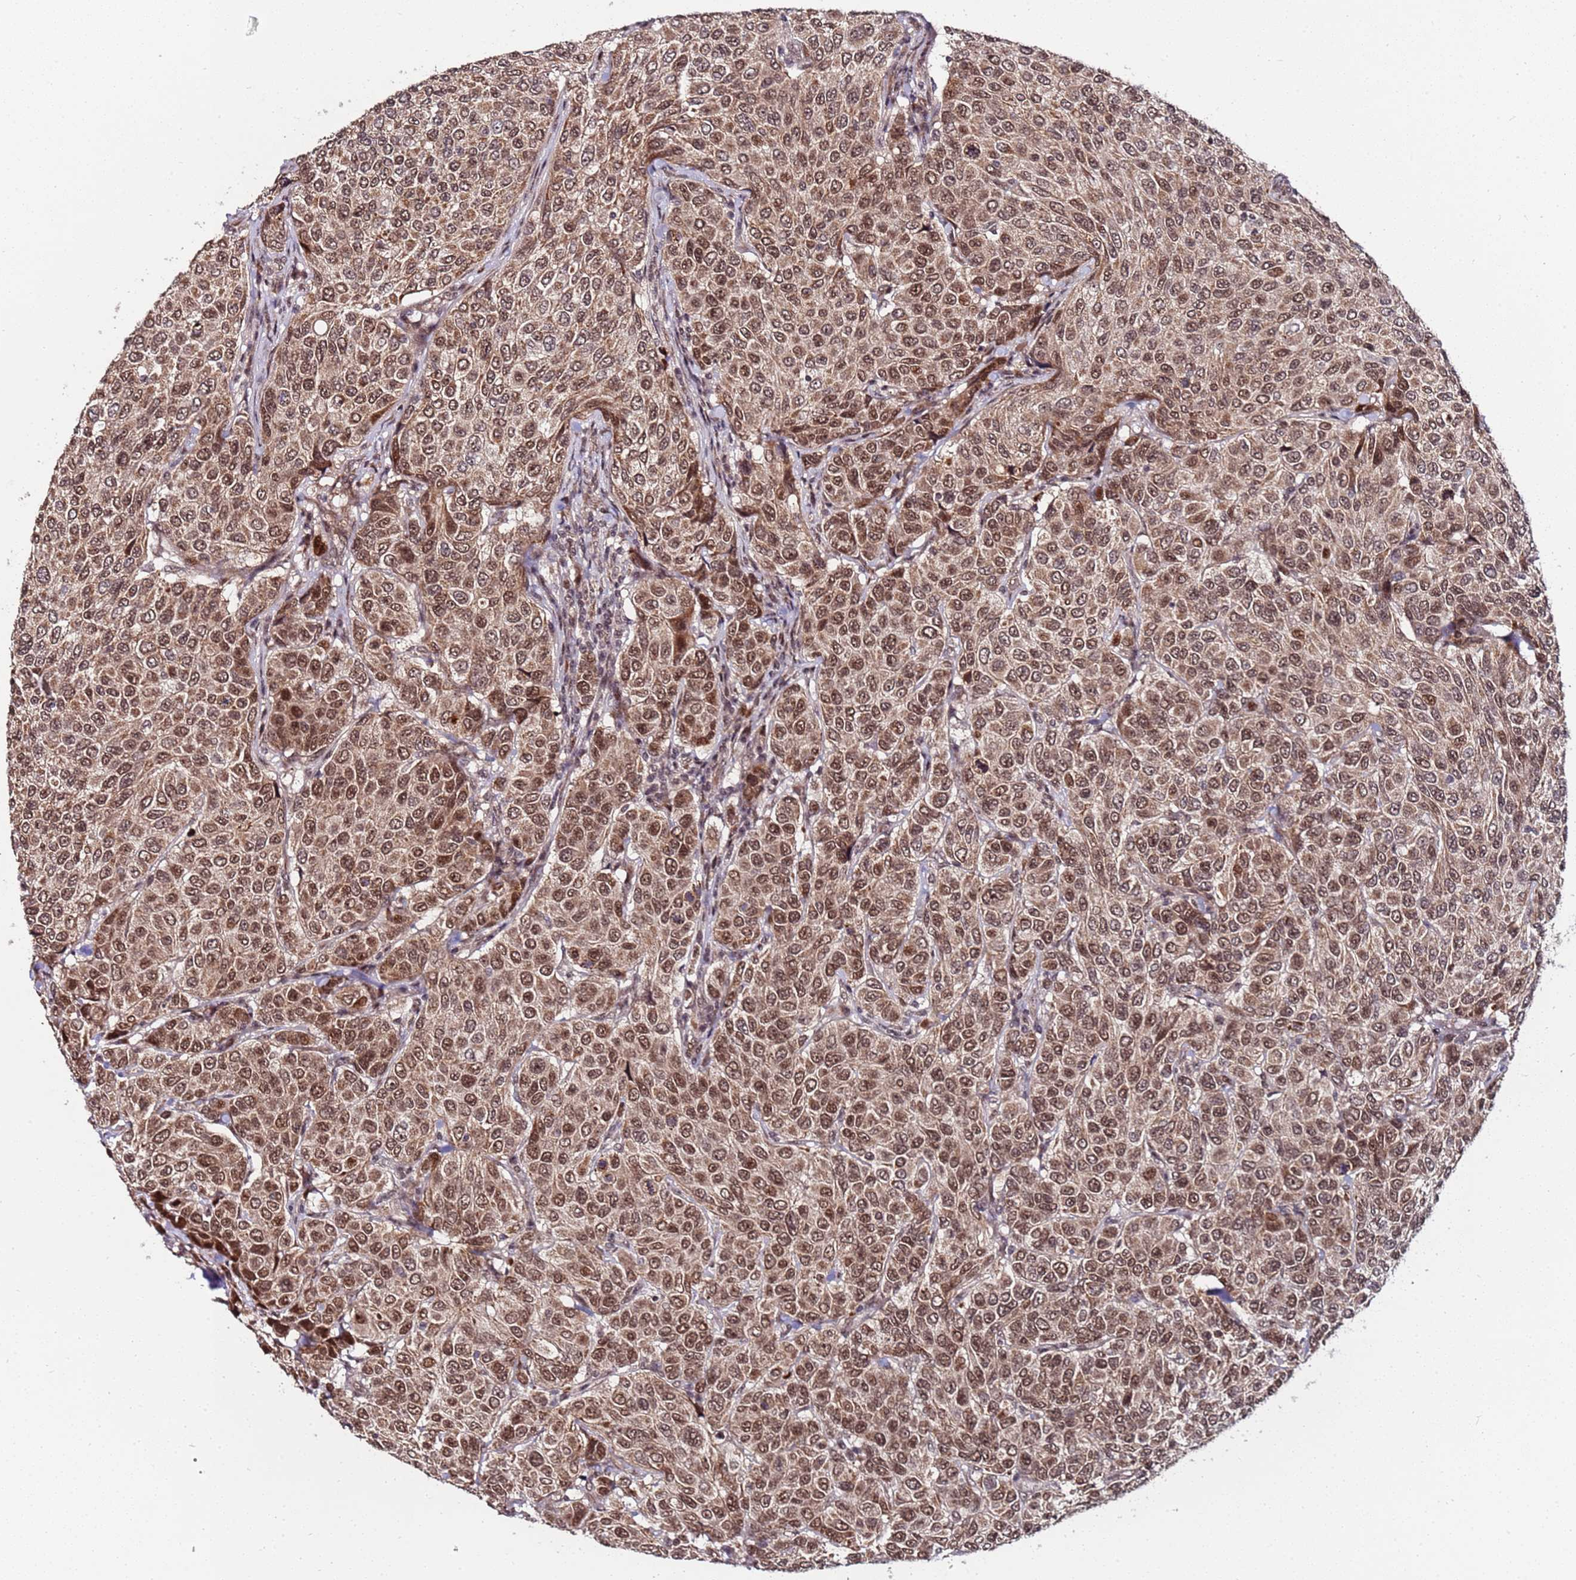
{"staining": {"intensity": "moderate", "quantity": ">75%", "location": "cytoplasmic/membranous,nuclear"}, "tissue": "breast cancer", "cell_type": "Tumor cells", "image_type": "cancer", "snomed": [{"axis": "morphology", "description": "Duct carcinoma"}, {"axis": "topography", "description": "Breast"}], "caption": "Protein analysis of breast cancer tissue displays moderate cytoplasmic/membranous and nuclear positivity in approximately >75% of tumor cells. (Stains: DAB (3,3'-diaminobenzidine) in brown, nuclei in blue, Microscopy: brightfield microscopy at high magnification).", "gene": "PPM1H", "patient": {"sex": "female", "age": 55}}